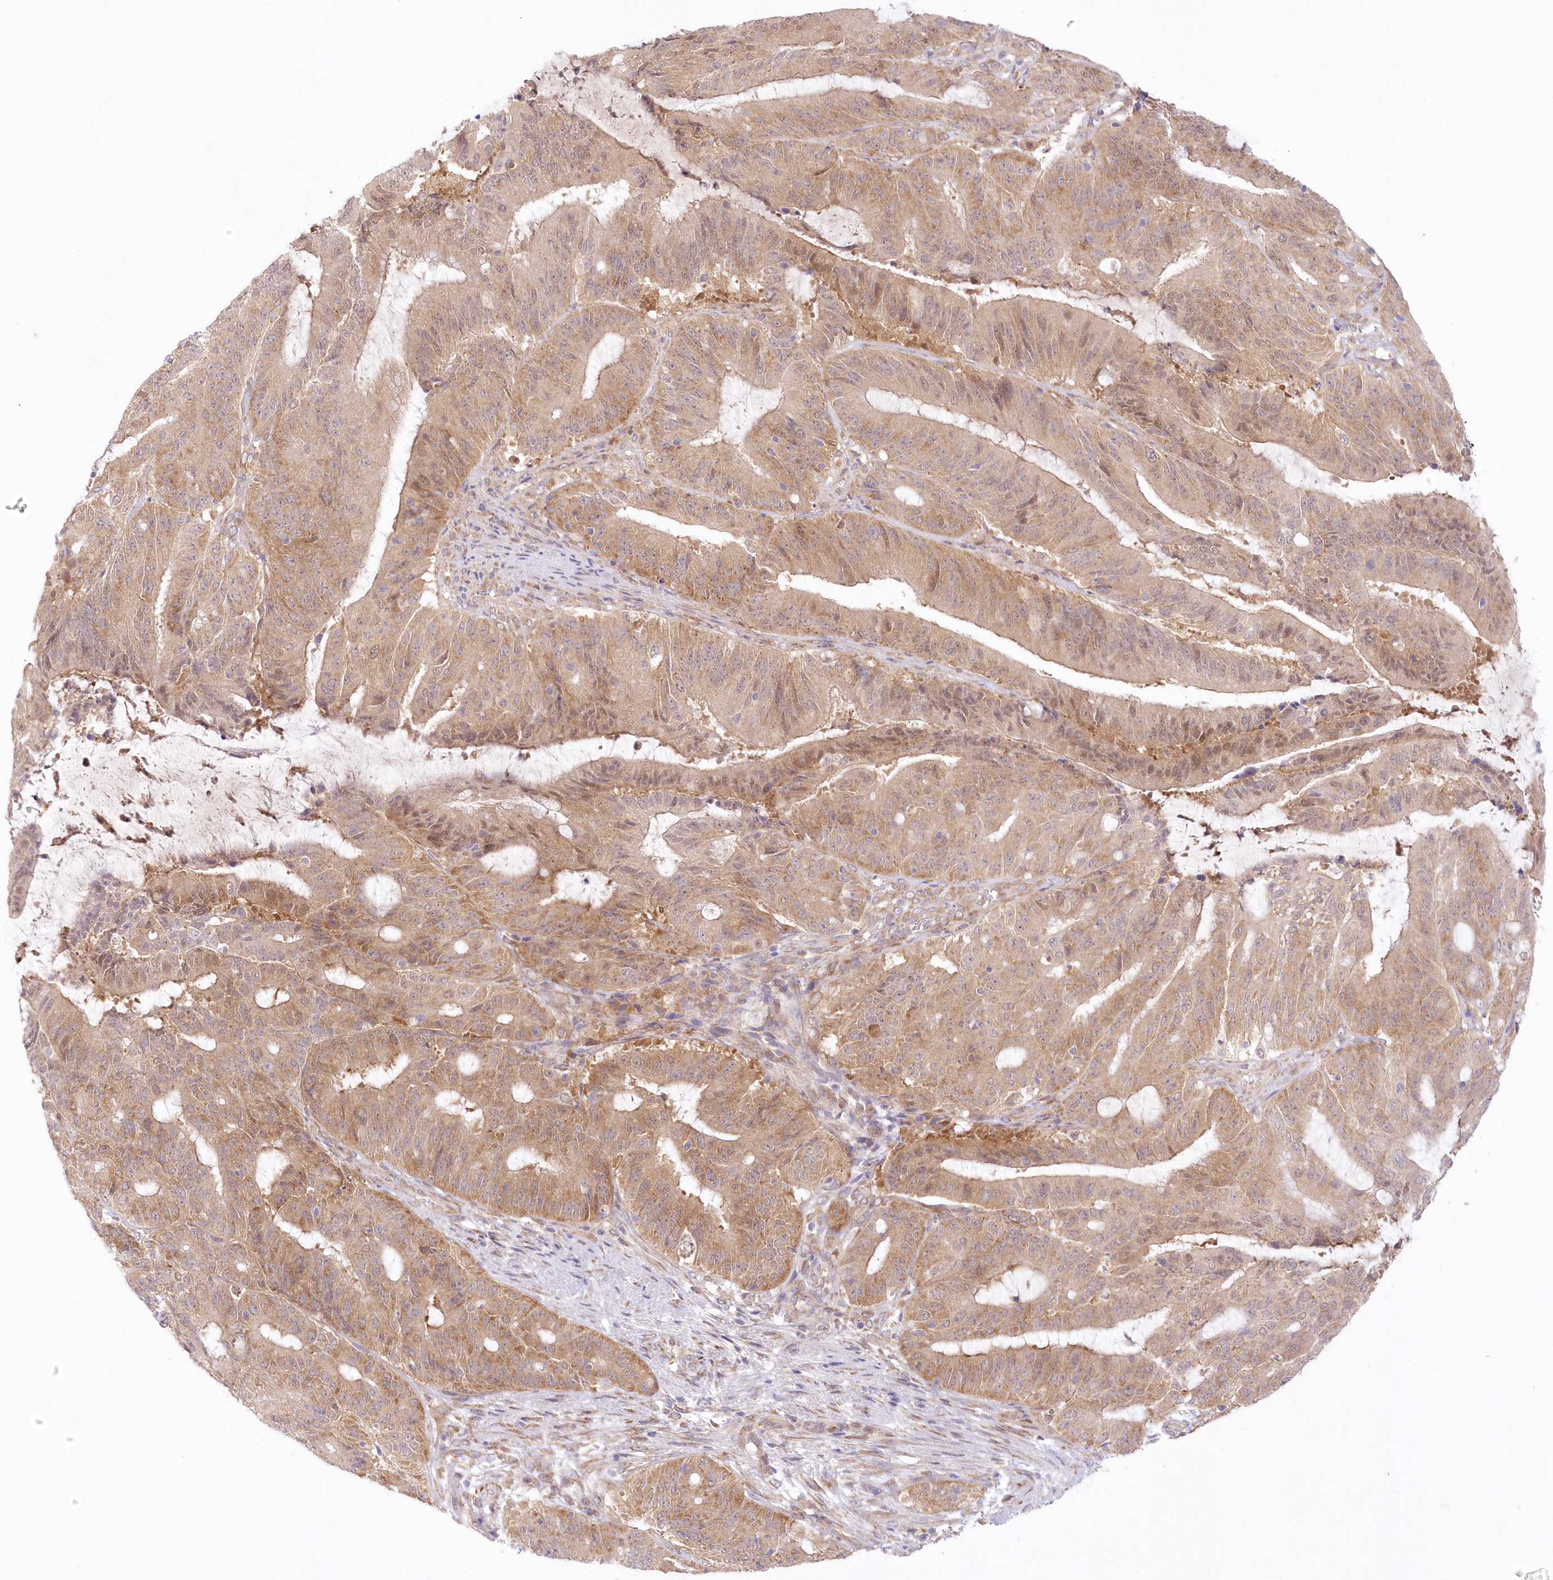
{"staining": {"intensity": "moderate", "quantity": ">75%", "location": "cytoplasmic/membranous"}, "tissue": "liver cancer", "cell_type": "Tumor cells", "image_type": "cancer", "snomed": [{"axis": "morphology", "description": "Normal tissue, NOS"}, {"axis": "morphology", "description": "Cholangiocarcinoma"}, {"axis": "topography", "description": "Liver"}, {"axis": "topography", "description": "Peripheral nerve tissue"}], "caption": "Immunohistochemical staining of liver cholangiocarcinoma exhibits medium levels of moderate cytoplasmic/membranous protein positivity in approximately >75% of tumor cells.", "gene": "RNPEP", "patient": {"sex": "female", "age": 73}}